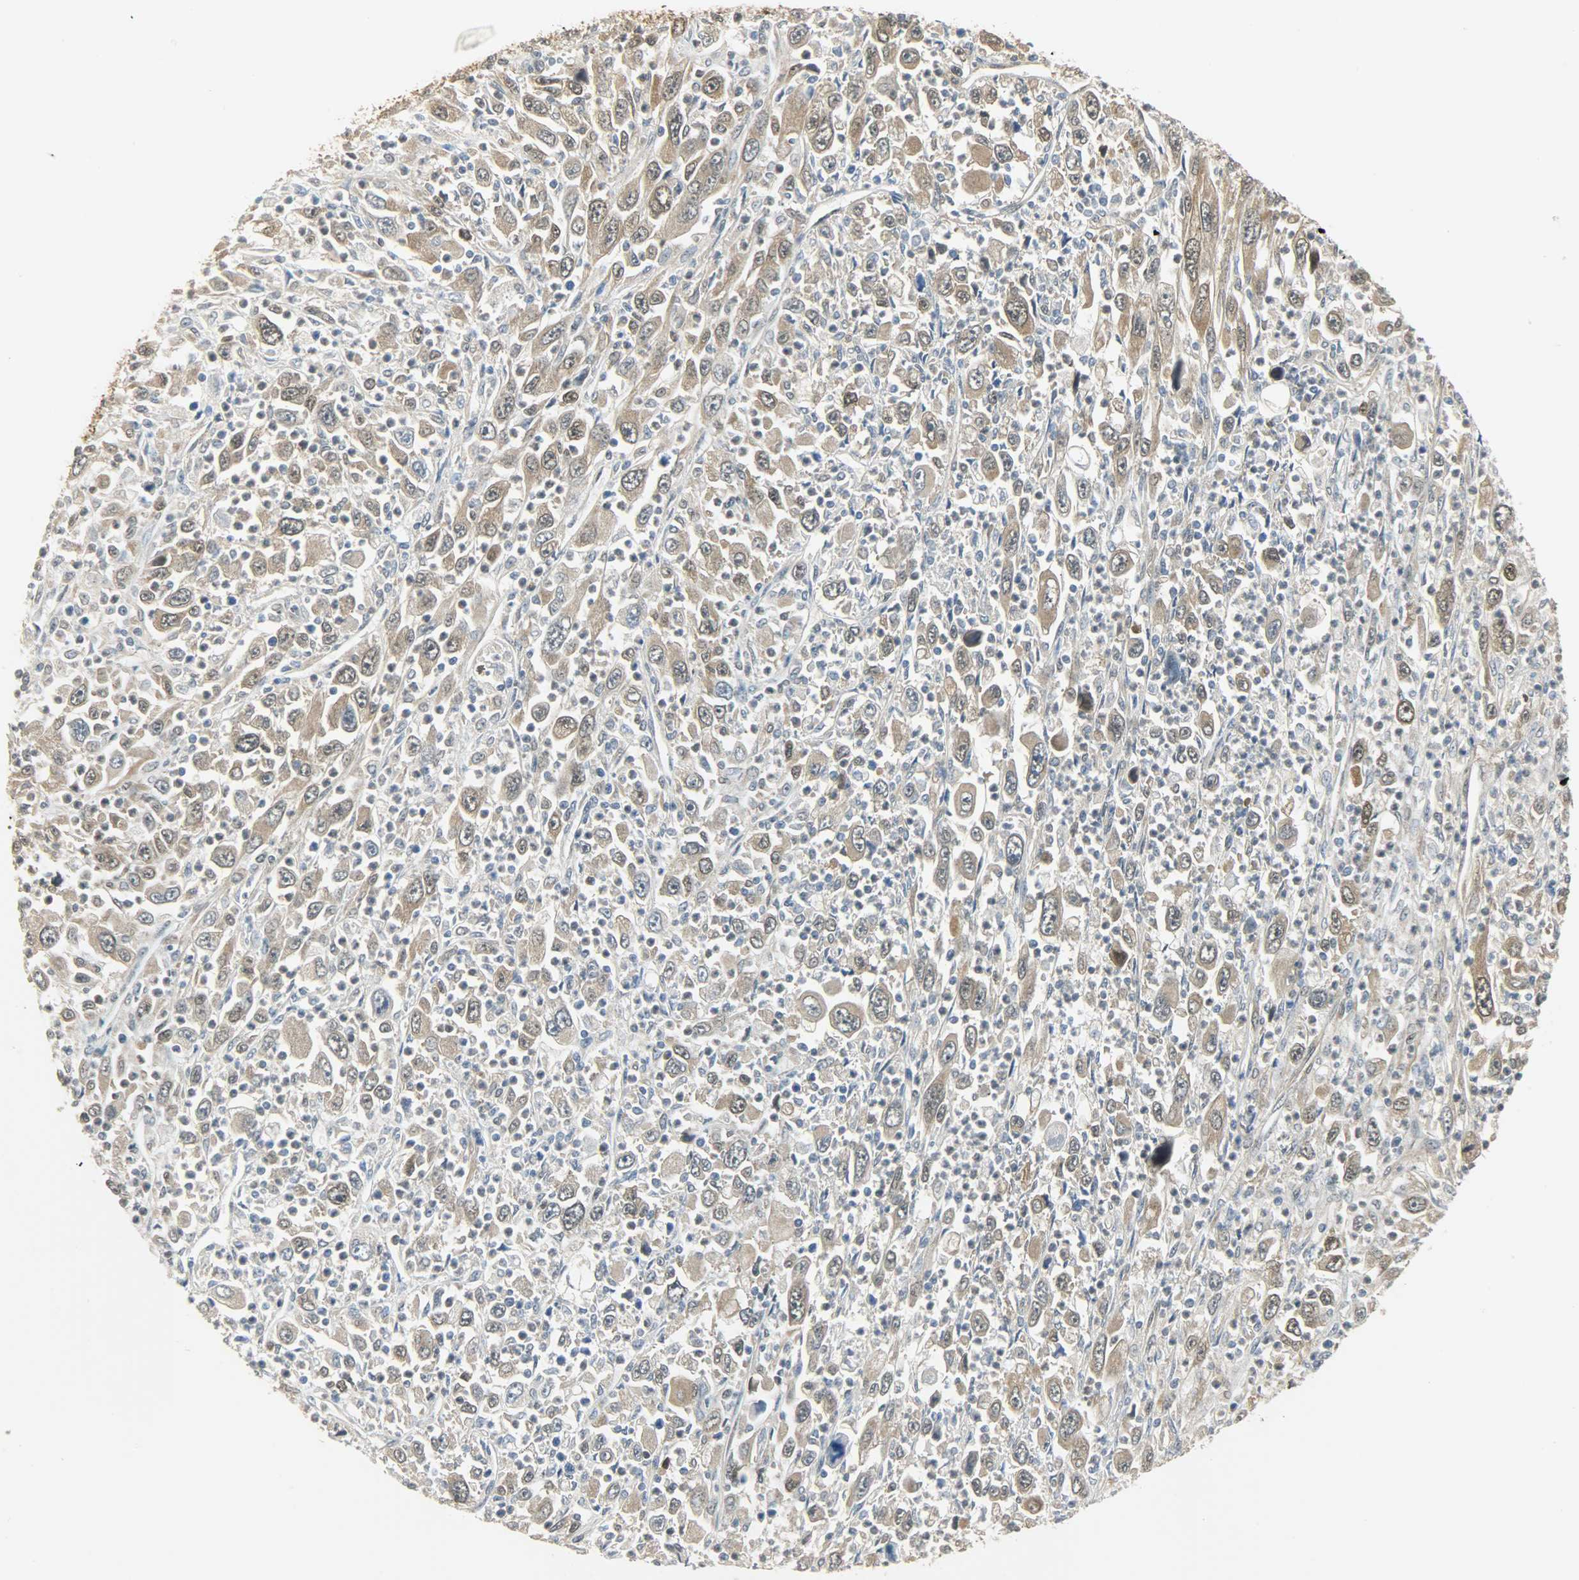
{"staining": {"intensity": "moderate", "quantity": ">75%", "location": "cytoplasmic/membranous,nuclear"}, "tissue": "melanoma", "cell_type": "Tumor cells", "image_type": "cancer", "snomed": [{"axis": "morphology", "description": "Malignant melanoma, Metastatic site"}, {"axis": "topography", "description": "Skin"}], "caption": "Protein staining by IHC reveals moderate cytoplasmic/membranous and nuclear expression in approximately >75% of tumor cells in melanoma.", "gene": "EIF4EBP1", "patient": {"sex": "female", "age": 56}}